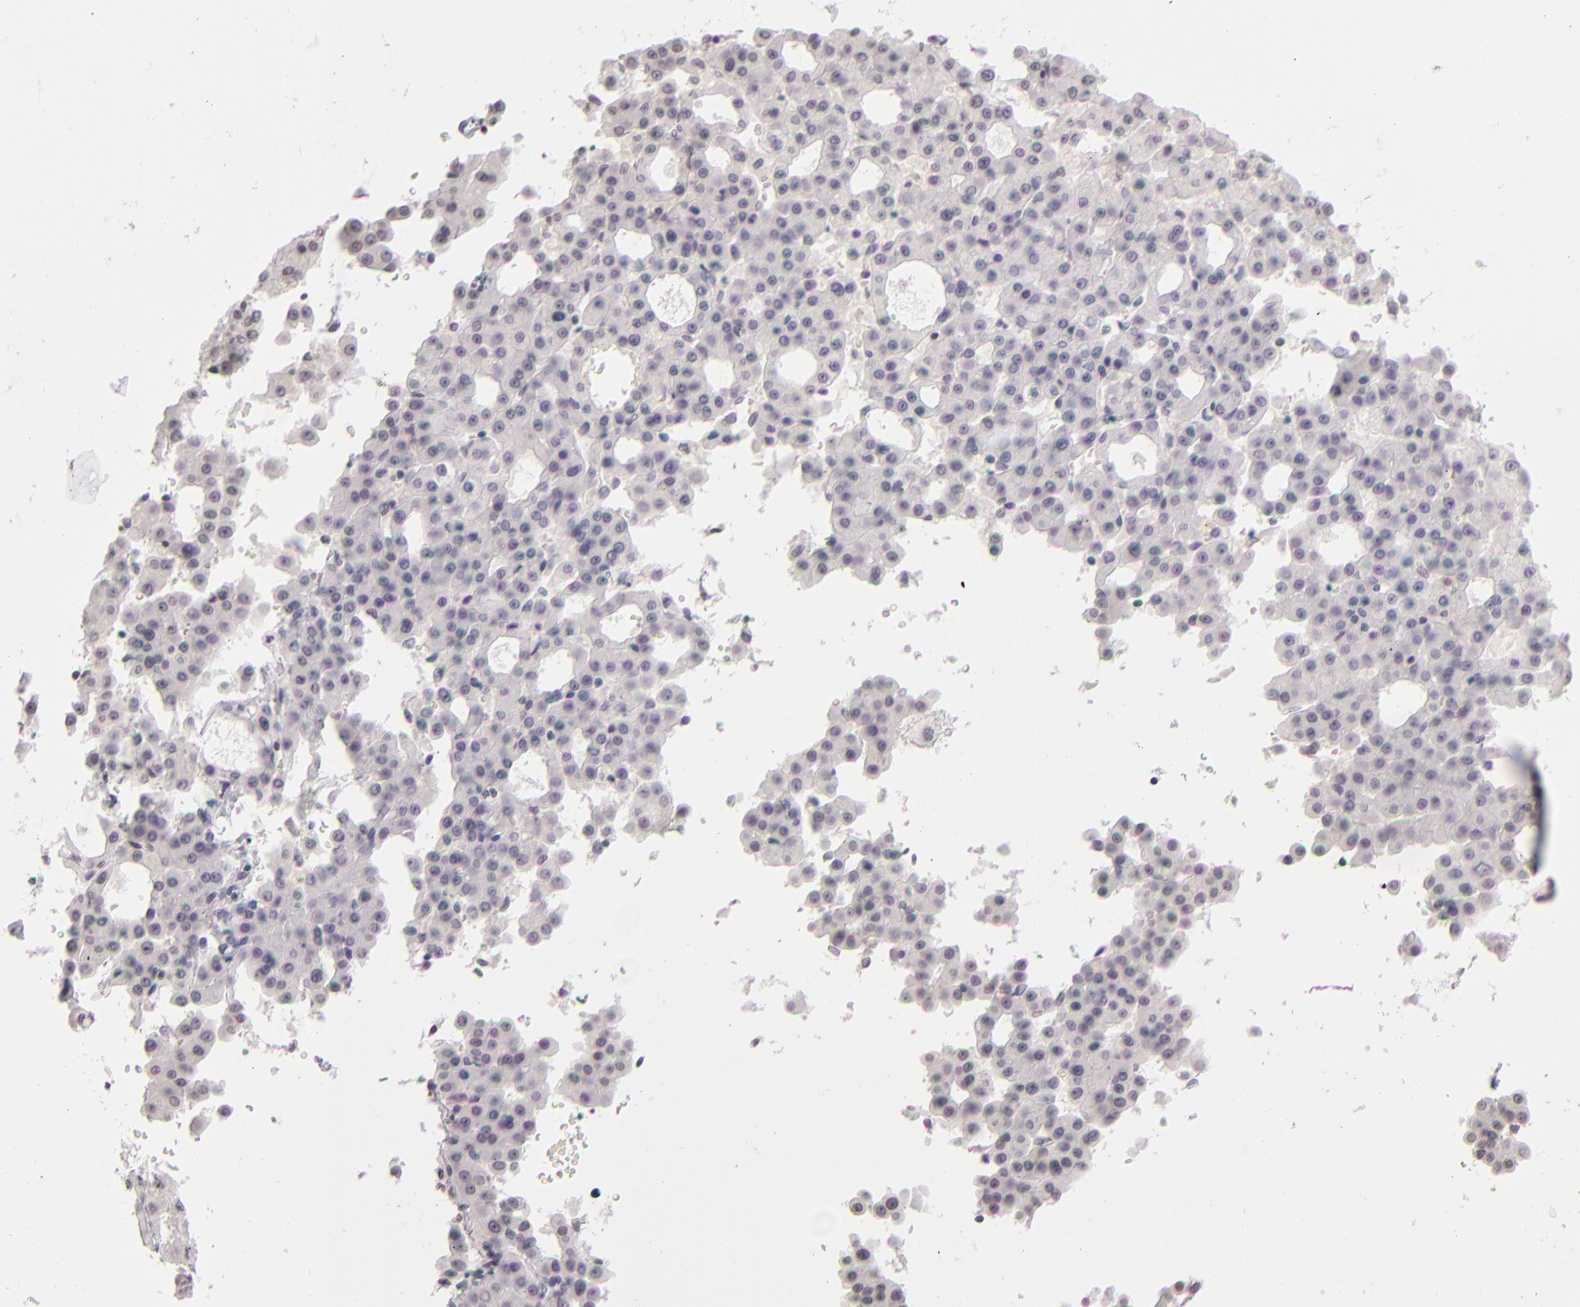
{"staining": {"intensity": "negative", "quantity": "none", "location": "none"}, "tissue": "liver cancer", "cell_type": "Tumor cells", "image_type": "cancer", "snomed": [{"axis": "morphology", "description": "Carcinoma, Hepatocellular, NOS"}, {"axis": "topography", "description": "Liver"}], "caption": "Immunohistochemistry (IHC) micrograph of neoplastic tissue: human liver hepatocellular carcinoma stained with DAB (3,3'-diaminobenzidine) reveals no significant protein staining in tumor cells.", "gene": "CD40", "patient": {"sex": "male", "age": 47}}